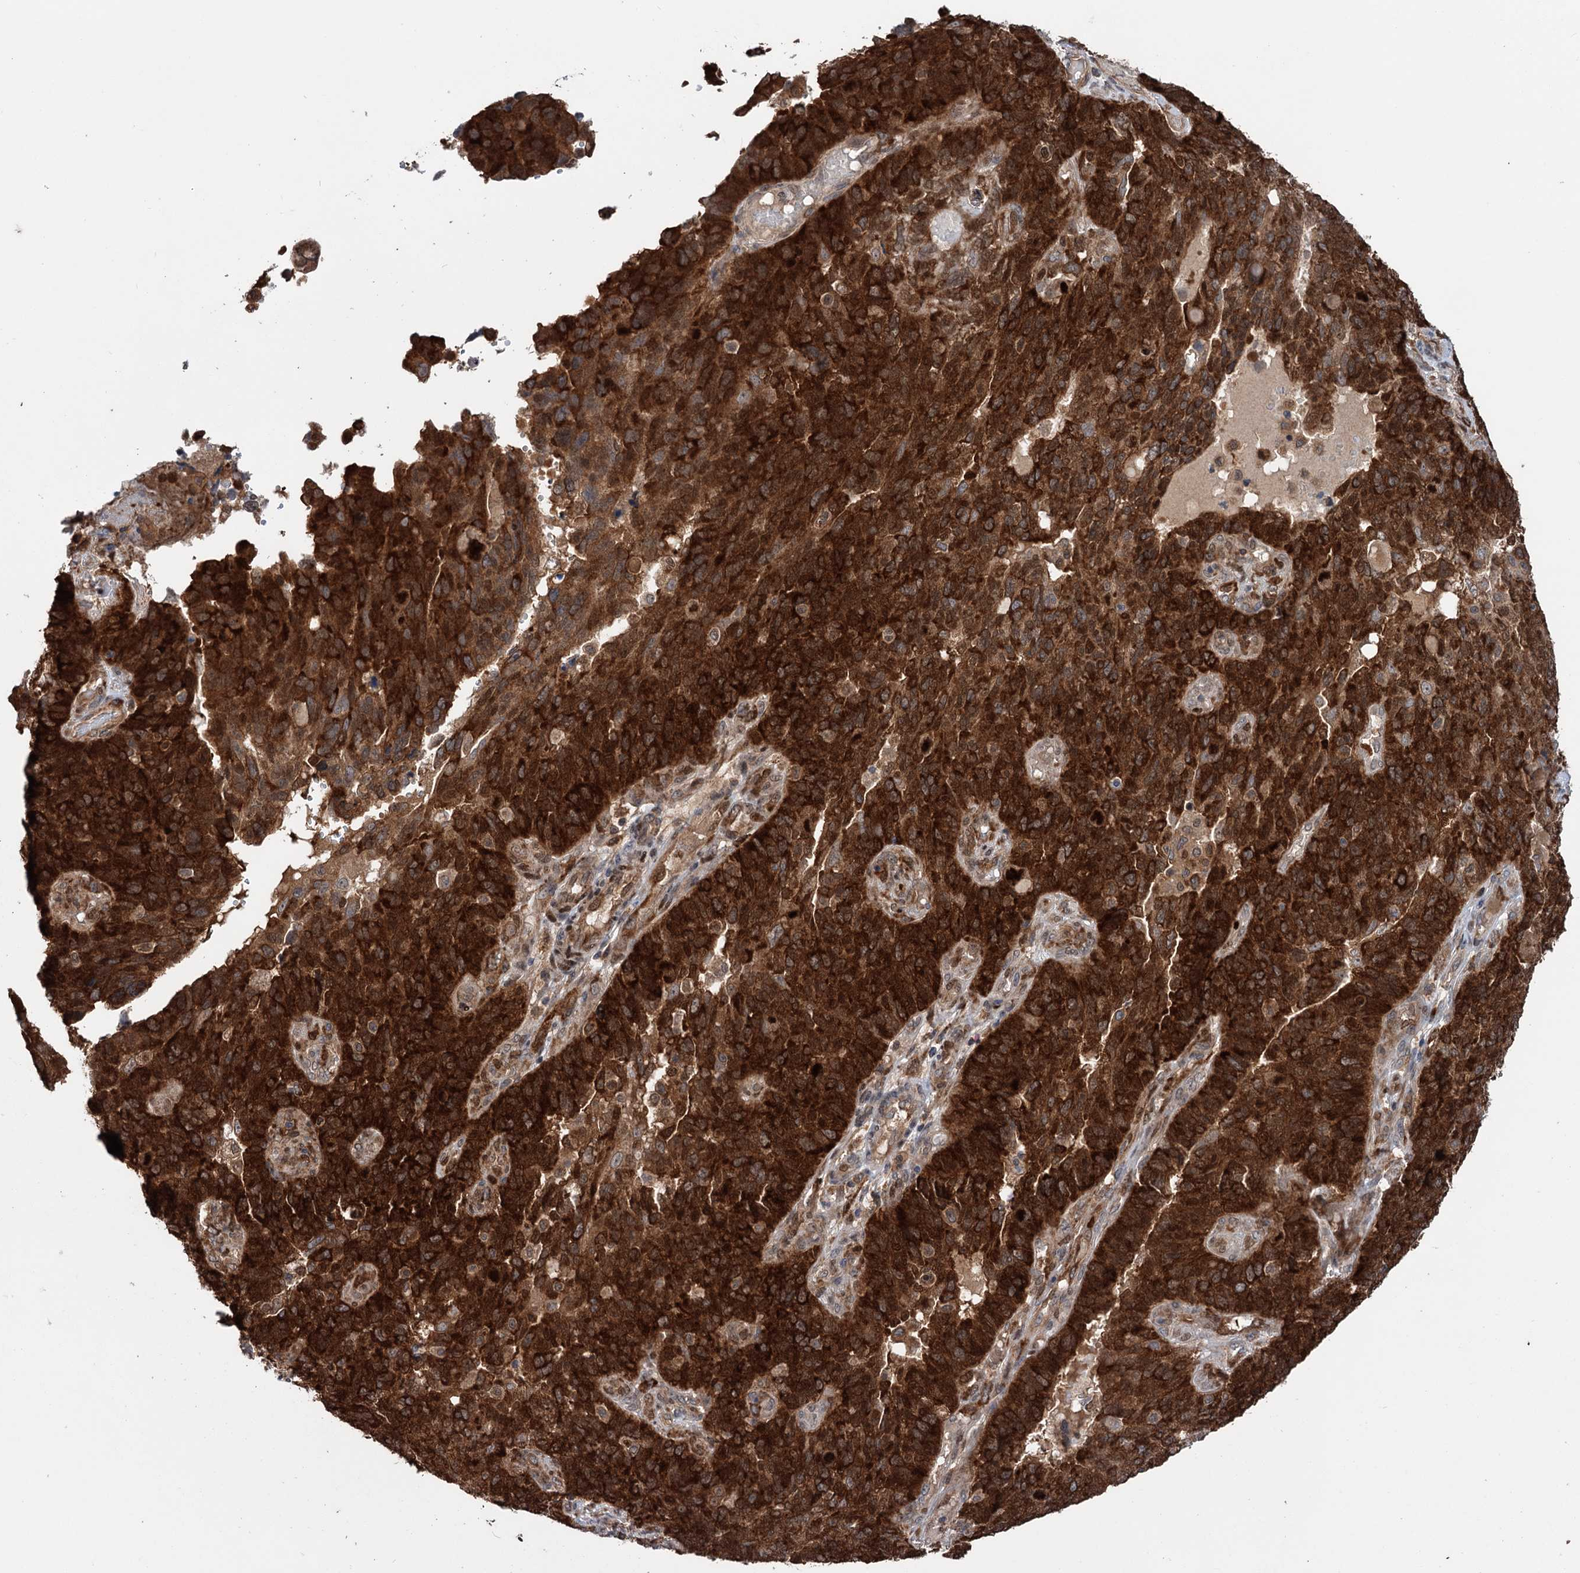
{"staining": {"intensity": "strong", "quantity": ">75%", "location": "cytoplasmic/membranous"}, "tissue": "endometrial cancer", "cell_type": "Tumor cells", "image_type": "cancer", "snomed": [{"axis": "morphology", "description": "Adenocarcinoma, NOS"}, {"axis": "topography", "description": "Endometrium"}], "caption": "Brown immunohistochemical staining in human endometrial cancer exhibits strong cytoplasmic/membranous expression in about >75% of tumor cells. (Stains: DAB (3,3'-diaminobenzidine) in brown, nuclei in blue, Microscopy: brightfield microscopy at high magnification).", "gene": "NCAPD2", "patient": {"sex": "female", "age": 66}}